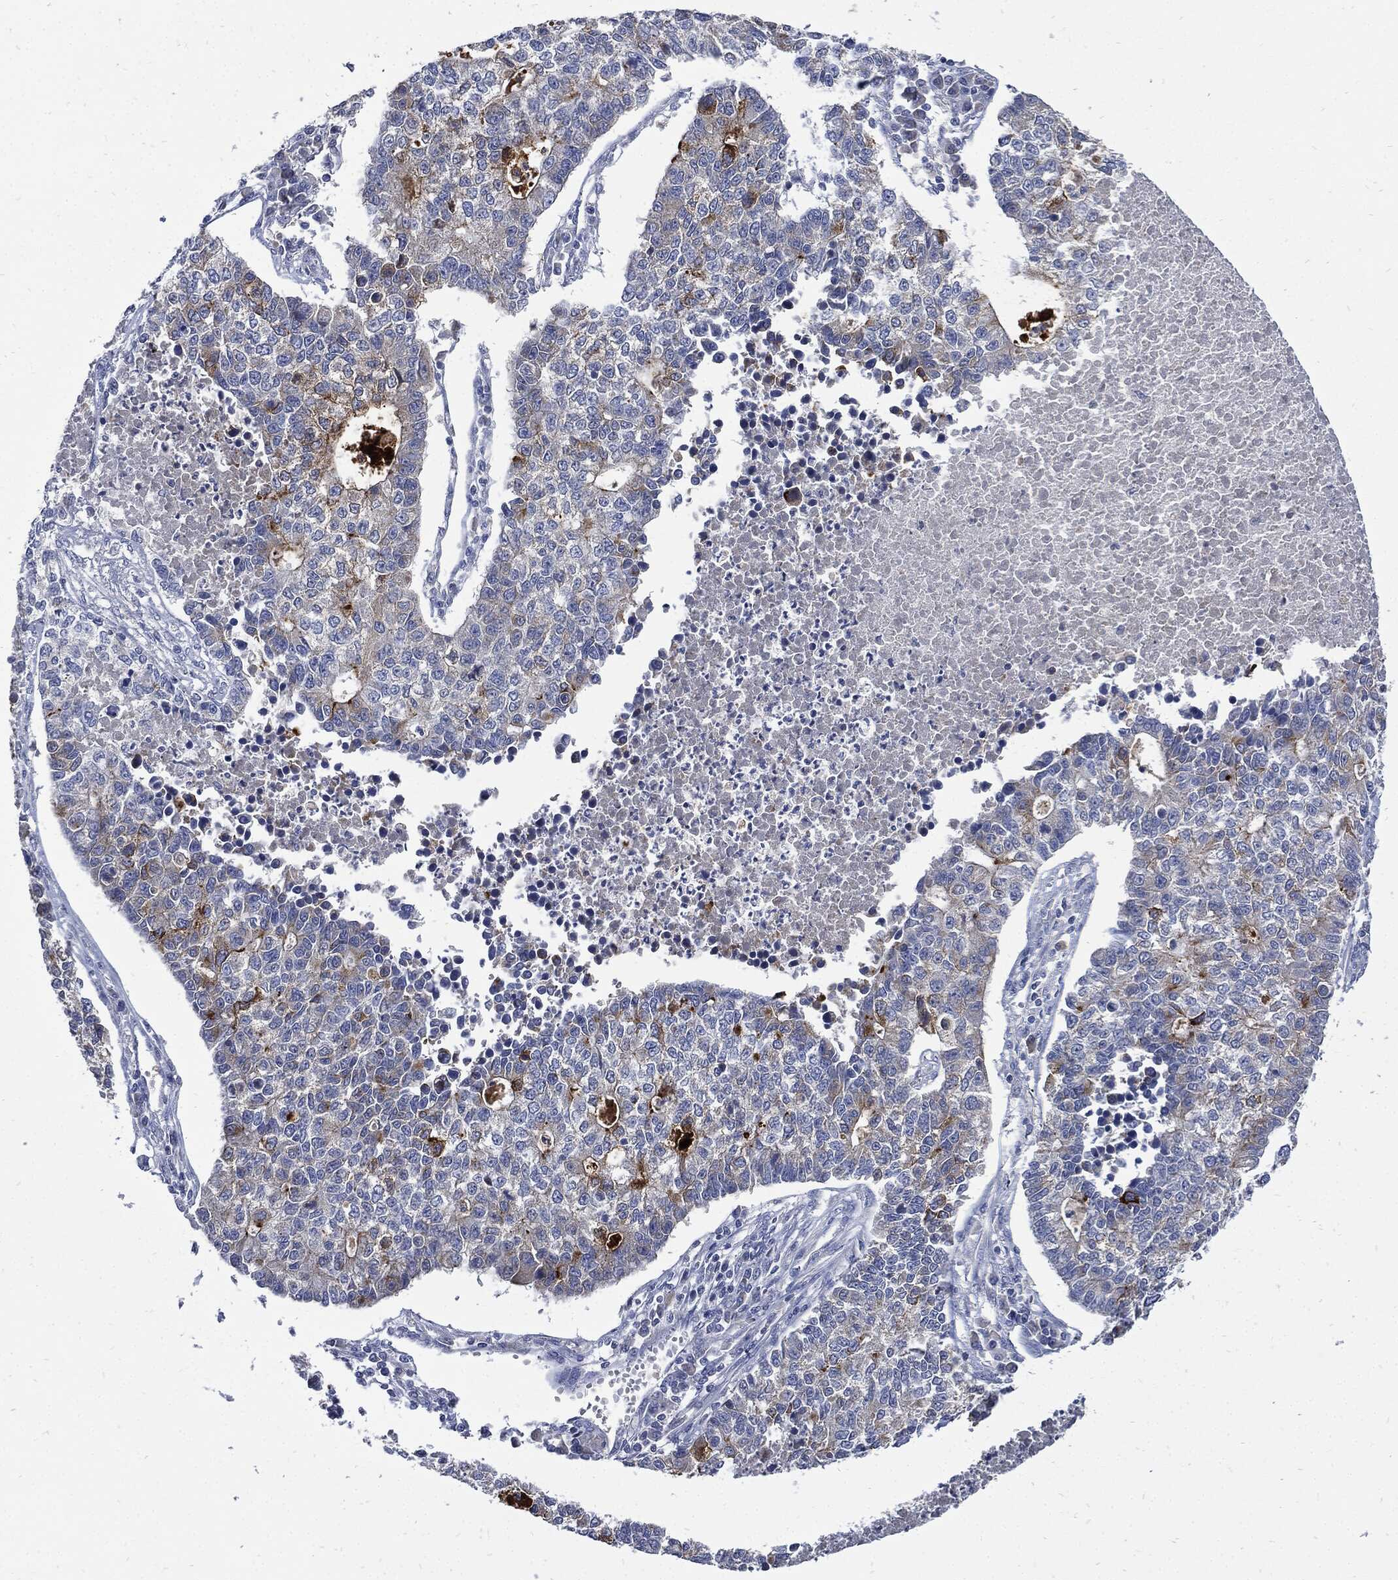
{"staining": {"intensity": "strong", "quantity": "<25%", "location": "cytoplasmic/membranous"}, "tissue": "lung cancer", "cell_type": "Tumor cells", "image_type": "cancer", "snomed": [{"axis": "morphology", "description": "Adenocarcinoma, NOS"}, {"axis": "topography", "description": "Lung"}], "caption": "Adenocarcinoma (lung) was stained to show a protein in brown. There is medium levels of strong cytoplasmic/membranous staining in about <25% of tumor cells.", "gene": "CPE", "patient": {"sex": "male", "age": 57}}